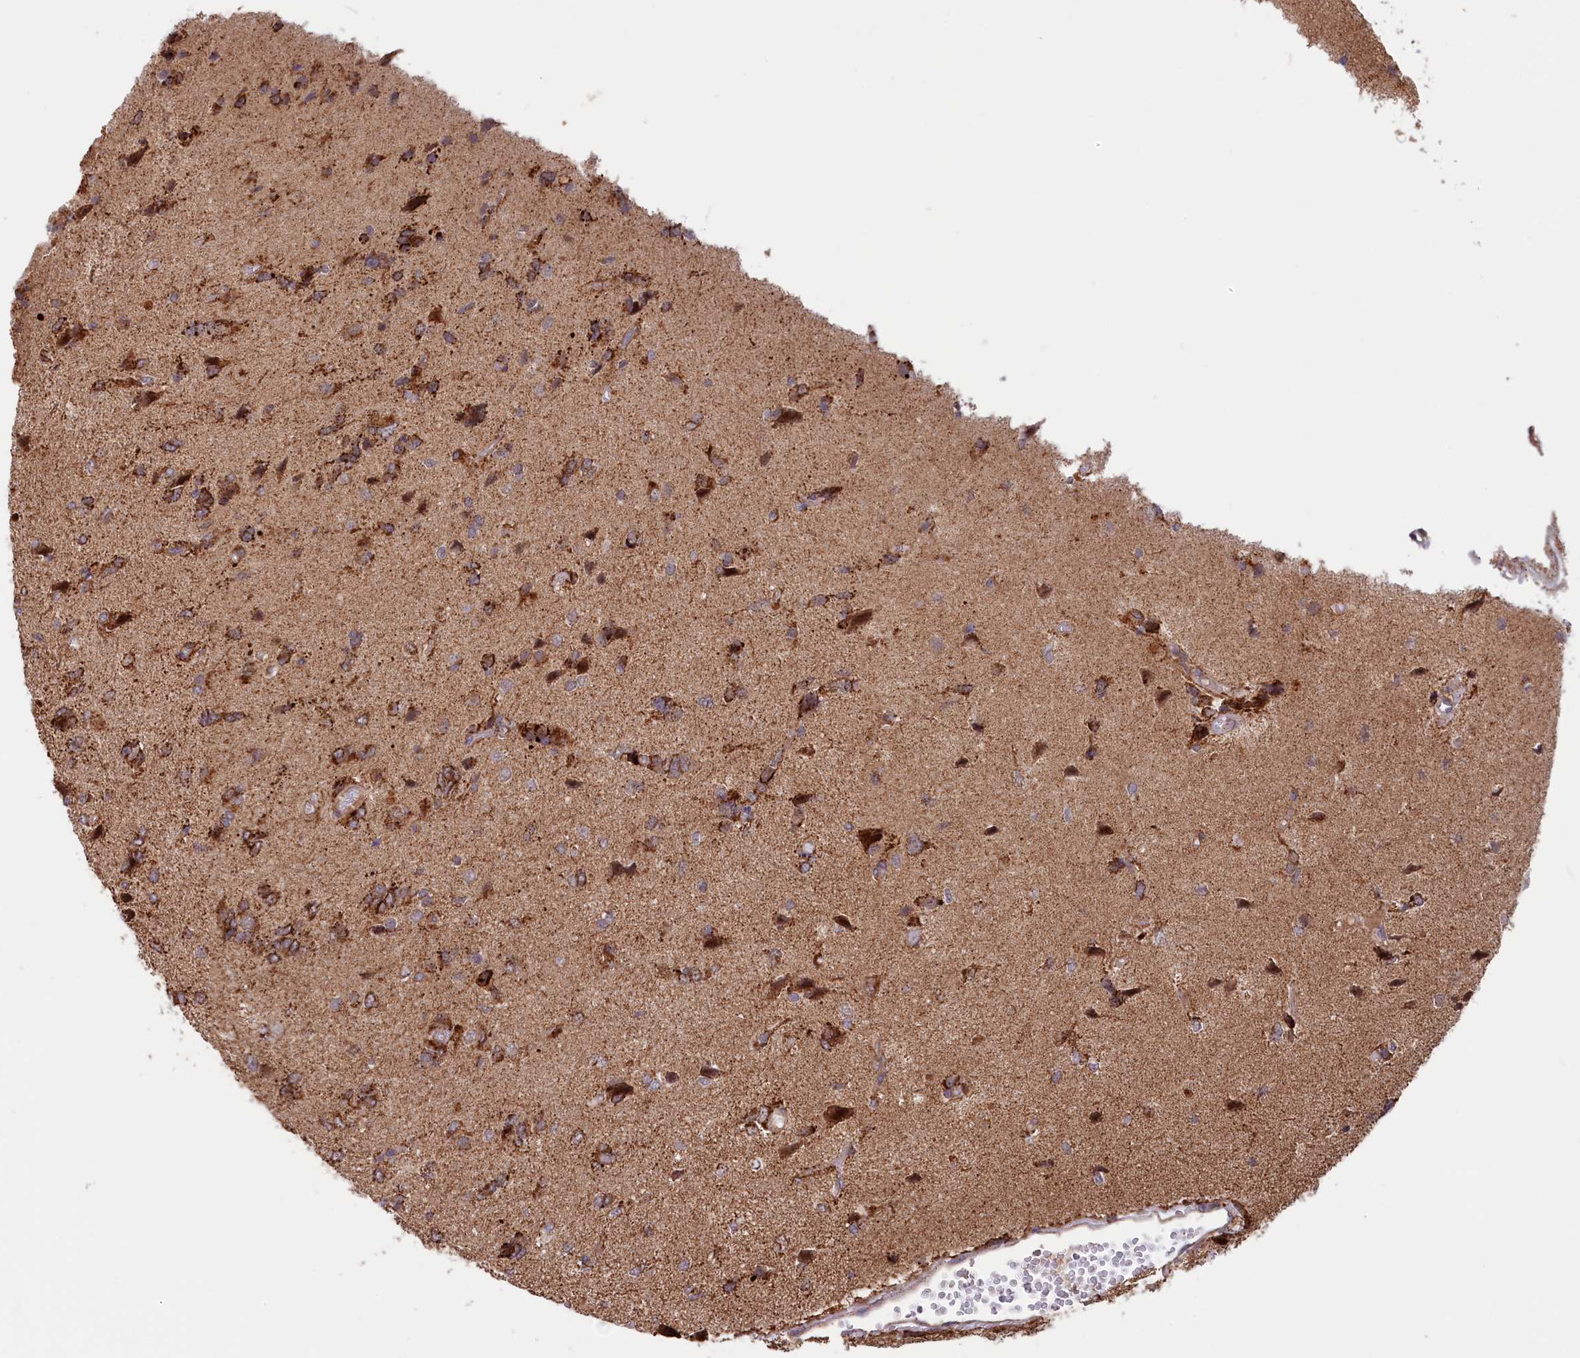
{"staining": {"intensity": "strong", "quantity": ">75%", "location": "cytoplasmic/membranous"}, "tissue": "glioma", "cell_type": "Tumor cells", "image_type": "cancer", "snomed": [{"axis": "morphology", "description": "Glioma, malignant, High grade"}, {"axis": "topography", "description": "Brain"}], "caption": "This is a micrograph of IHC staining of malignant high-grade glioma, which shows strong staining in the cytoplasmic/membranous of tumor cells.", "gene": "DUS3L", "patient": {"sex": "female", "age": 59}}